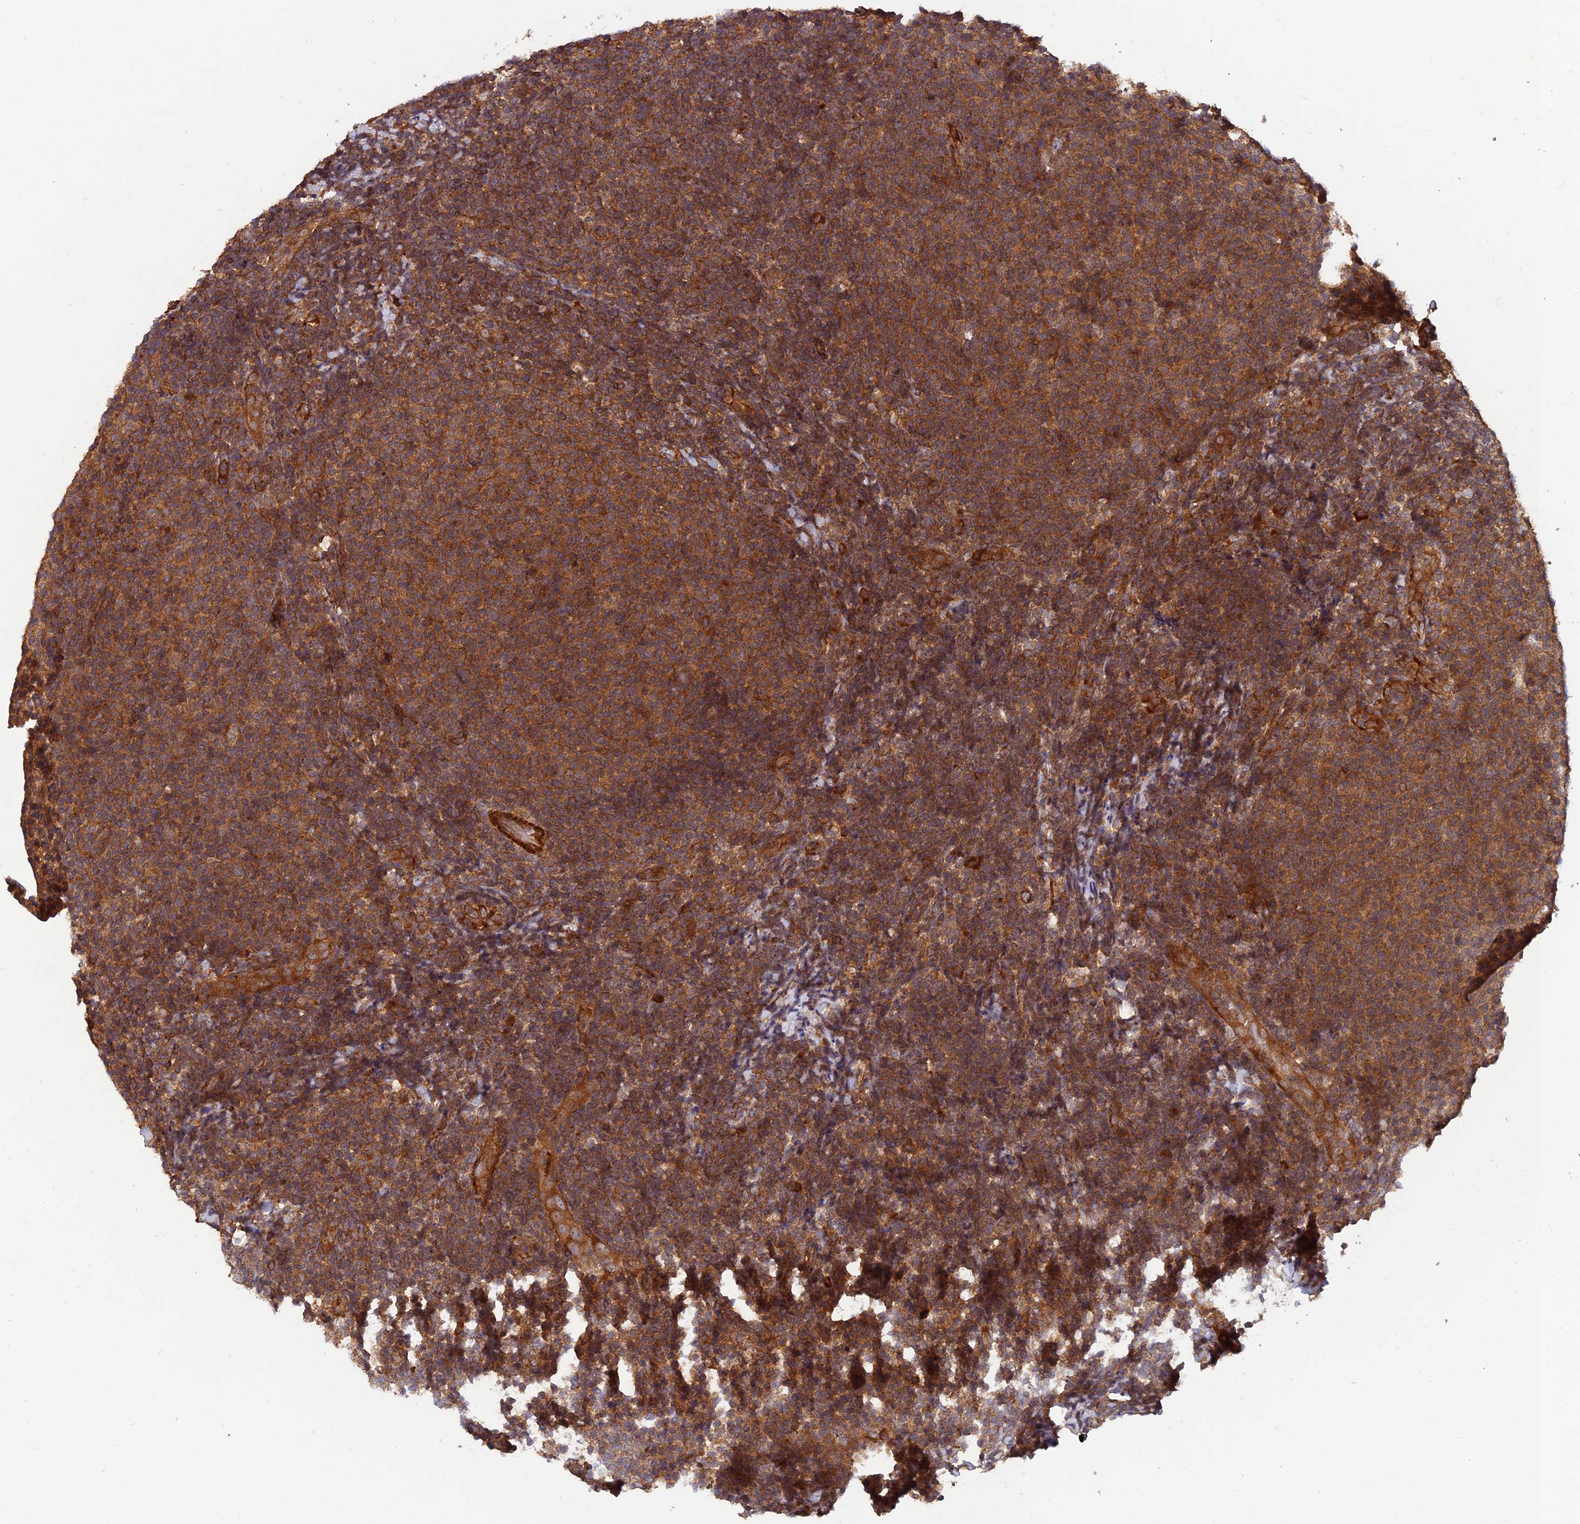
{"staining": {"intensity": "strong", "quantity": ">75%", "location": "cytoplasmic/membranous"}, "tissue": "lymphoma", "cell_type": "Tumor cells", "image_type": "cancer", "snomed": [{"axis": "morphology", "description": "Malignant lymphoma, non-Hodgkin's type, Low grade"}, {"axis": "topography", "description": "Lymph node"}], "caption": "An image showing strong cytoplasmic/membranous expression in approximately >75% of tumor cells in malignant lymphoma, non-Hodgkin's type (low-grade), as visualized by brown immunohistochemical staining.", "gene": "RELCH", "patient": {"sex": "male", "age": 66}}